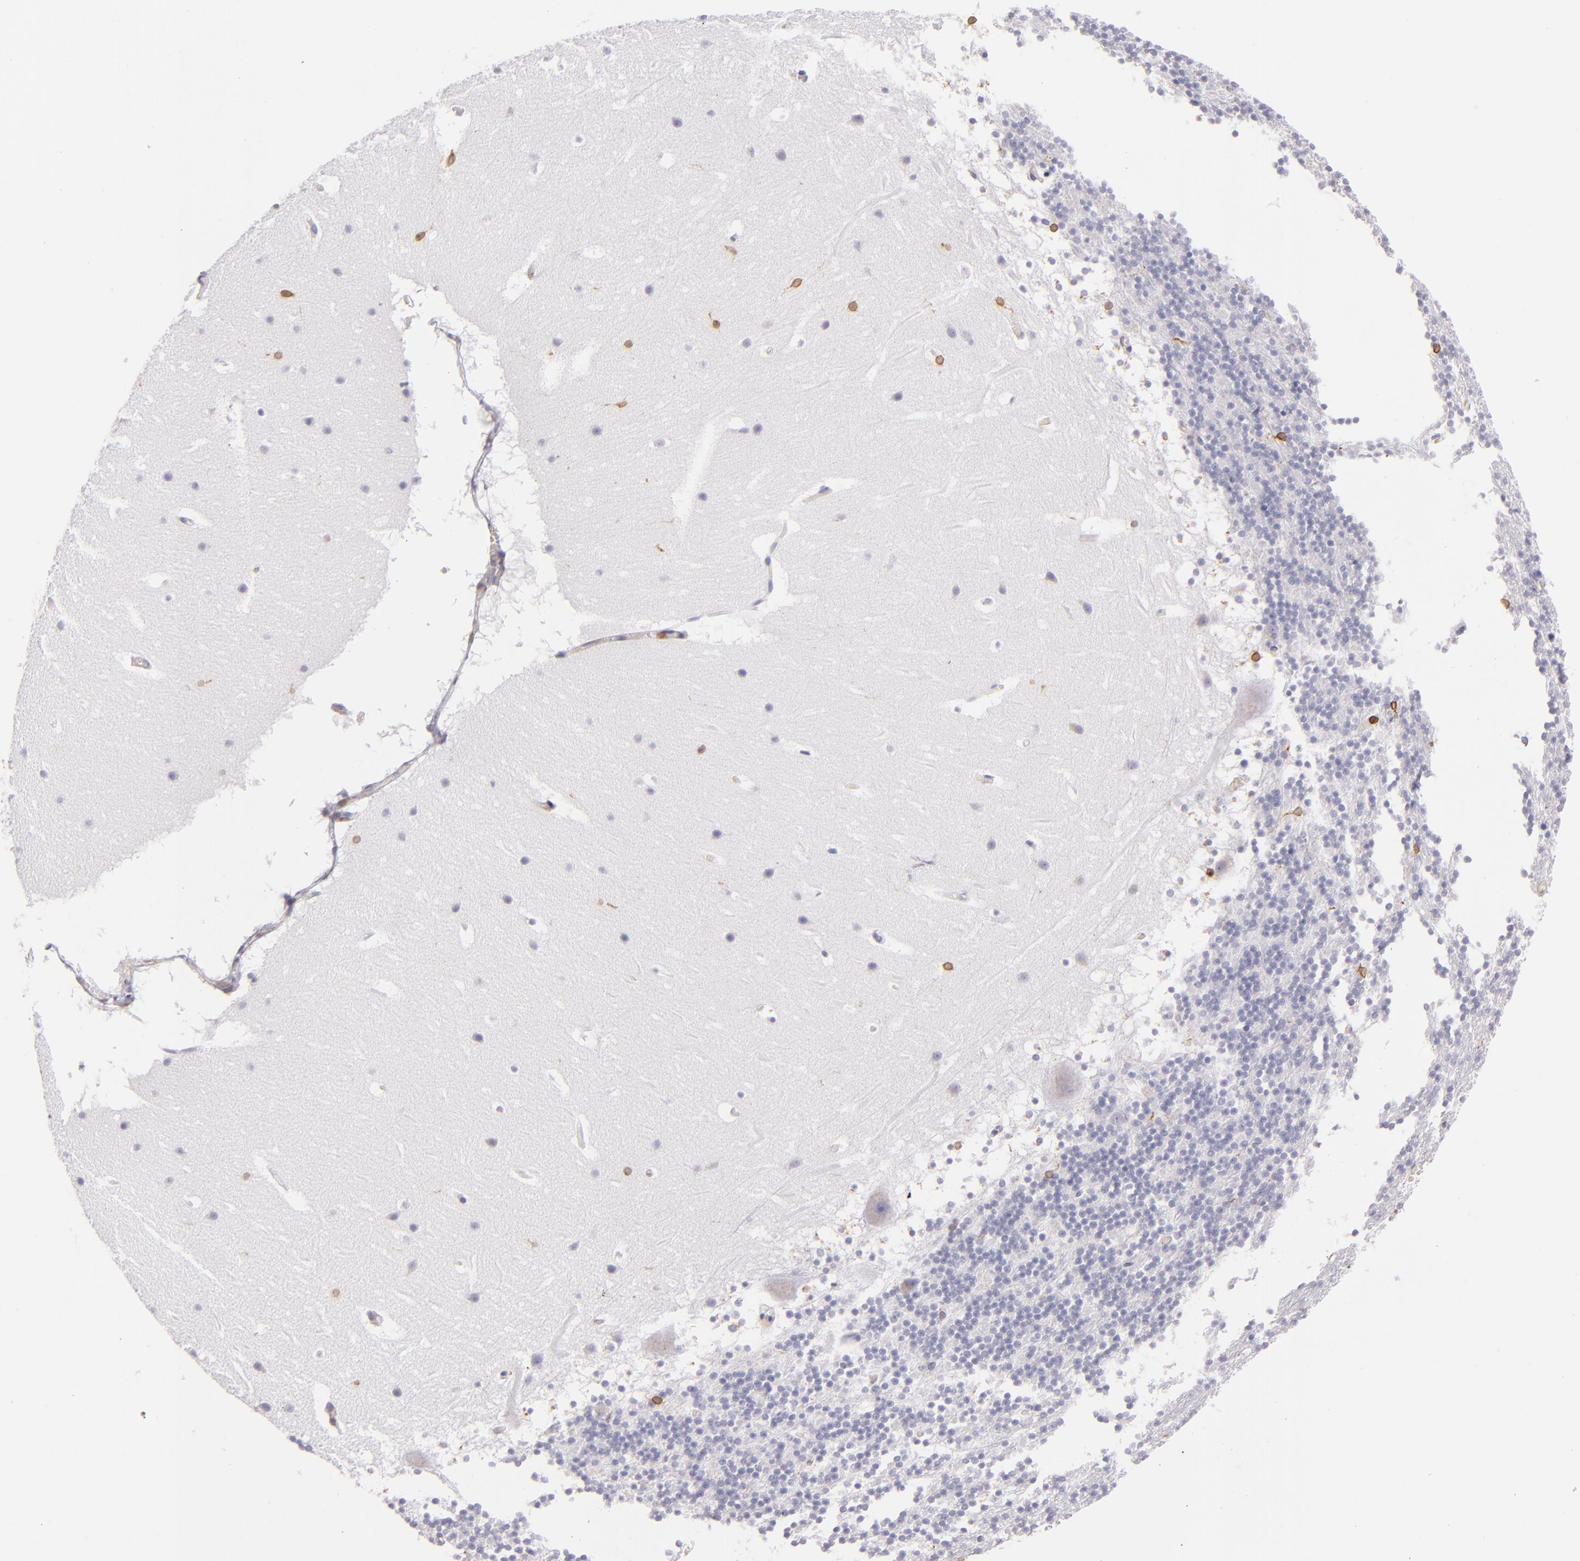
{"staining": {"intensity": "negative", "quantity": "none", "location": "none"}, "tissue": "cerebellum", "cell_type": "Cells in granular layer", "image_type": "normal", "snomed": [{"axis": "morphology", "description": "Normal tissue, NOS"}, {"axis": "topography", "description": "Cerebellum"}], "caption": "High power microscopy image of an immunohistochemistry (IHC) image of benign cerebellum, revealing no significant staining in cells in granular layer.", "gene": "CD74", "patient": {"sex": "male", "age": 45}}